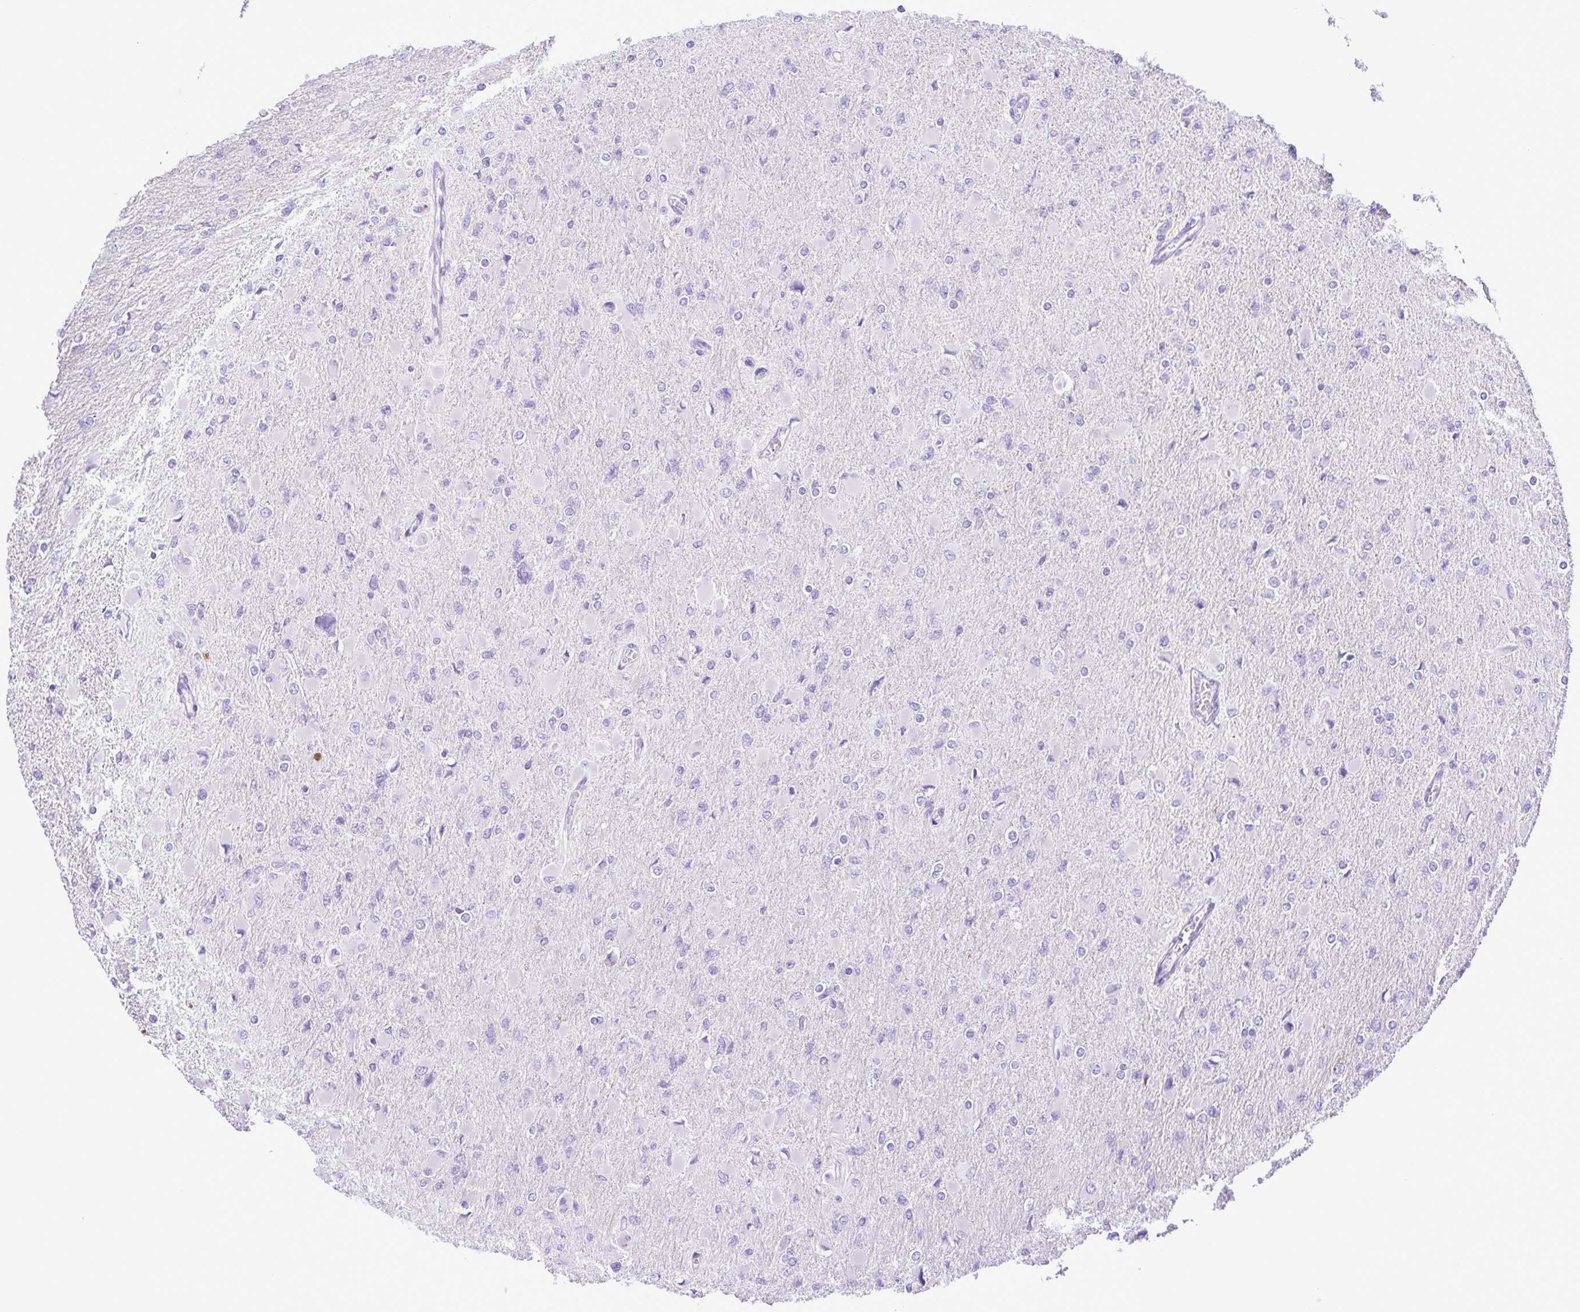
{"staining": {"intensity": "negative", "quantity": "none", "location": "none"}, "tissue": "glioma", "cell_type": "Tumor cells", "image_type": "cancer", "snomed": [{"axis": "morphology", "description": "Glioma, malignant, High grade"}, {"axis": "topography", "description": "Cerebral cortex"}], "caption": "Human glioma stained for a protein using immunohistochemistry (IHC) exhibits no positivity in tumor cells.", "gene": "SYT1", "patient": {"sex": "female", "age": 36}}